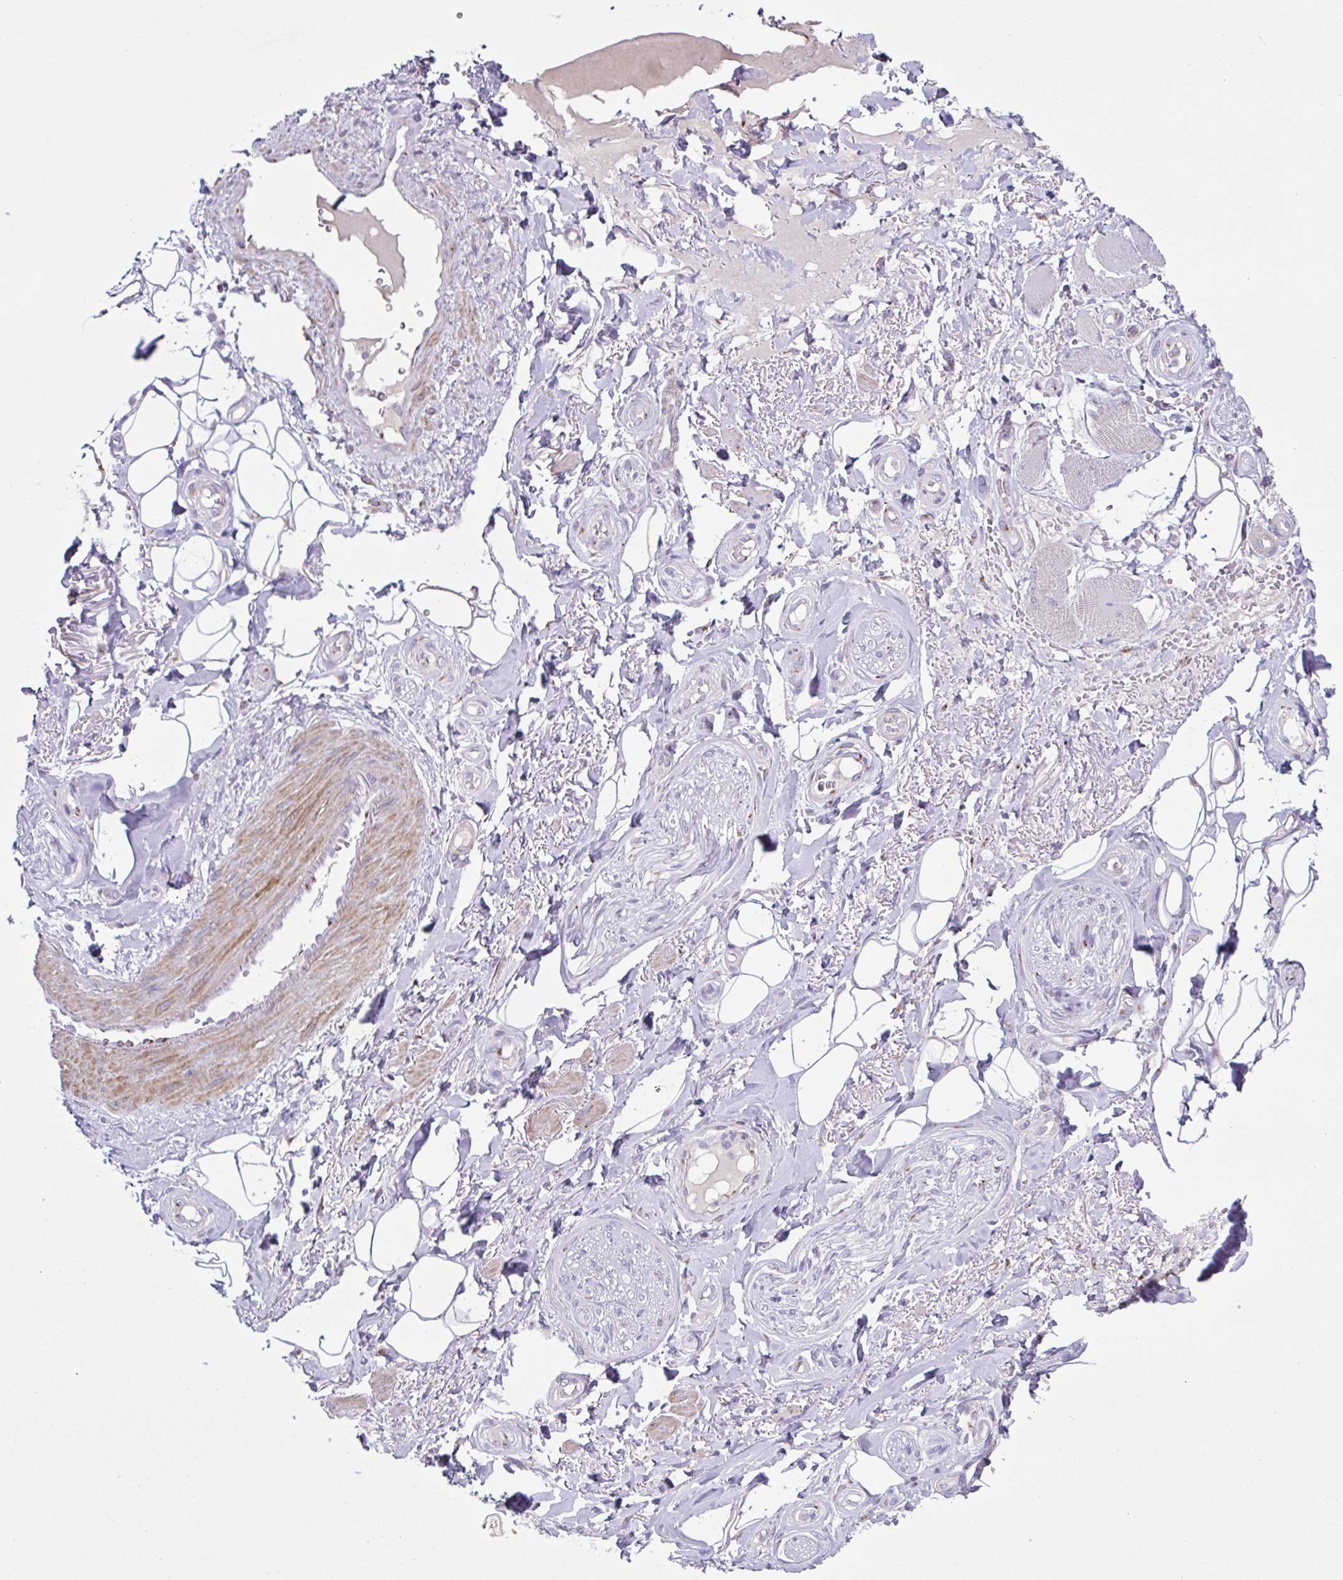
{"staining": {"intensity": "negative", "quantity": "none", "location": "none"}, "tissue": "adipose tissue", "cell_type": "Adipocytes", "image_type": "normal", "snomed": [{"axis": "morphology", "description": "Normal tissue, NOS"}, {"axis": "topography", "description": "Anal"}, {"axis": "topography", "description": "Peripheral nerve tissue"}], "caption": "Protein analysis of benign adipose tissue displays no significant positivity in adipocytes. (Stains: DAB IHC with hematoxylin counter stain, Microscopy: brightfield microscopy at high magnification).", "gene": "COL17A1", "patient": {"sex": "male", "age": 53}}